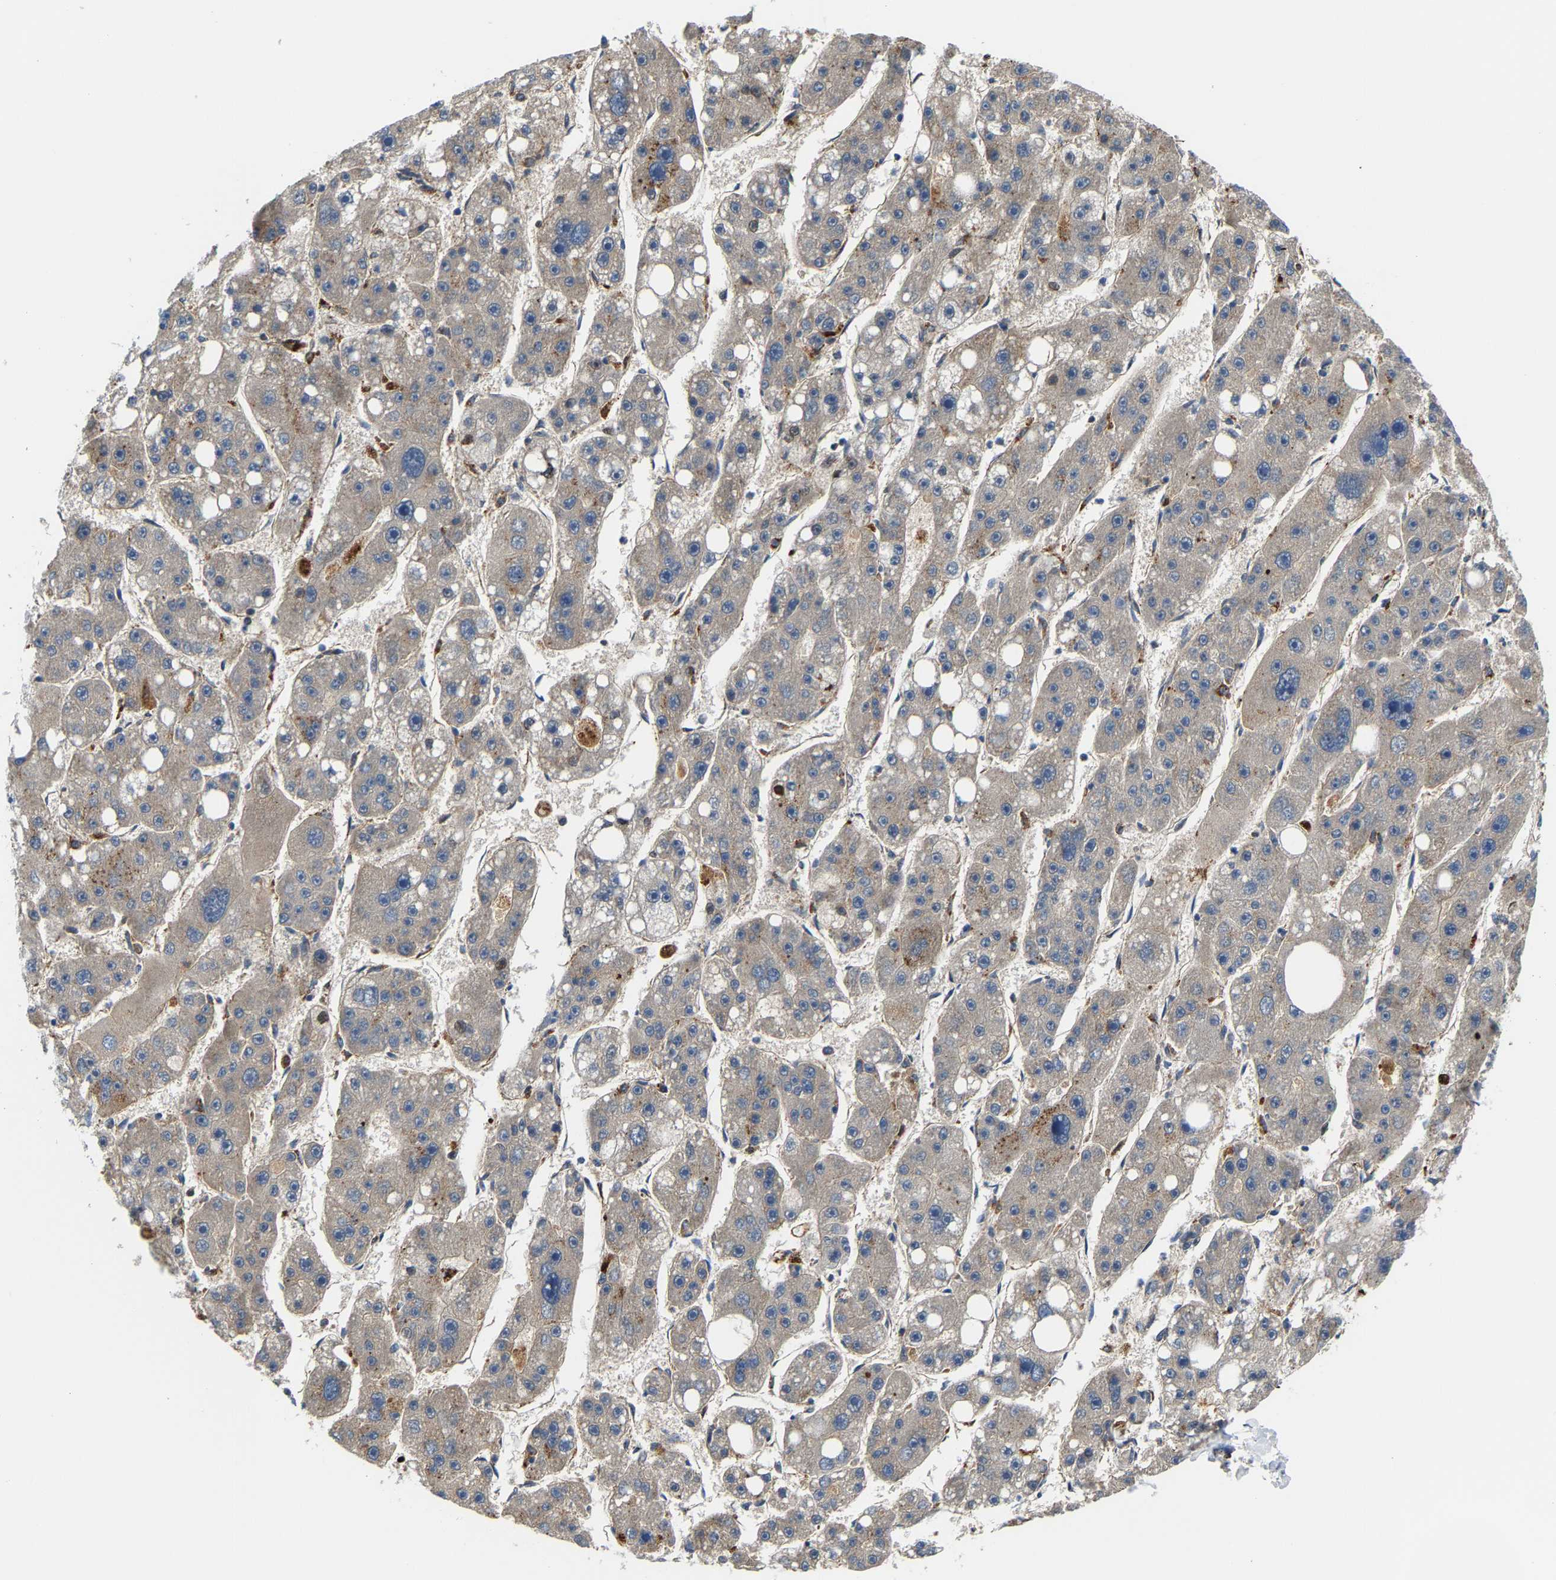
{"staining": {"intensity": "negative", "quantity": "none", "location": "none"}, "tissue": "liver cancer", "cell_type": "Tumor cells", "image_type": "cancer", "snomed": [{"axis": "morphology", "description": "Carcinoma, Hepatocellular, NOS"}, {"axis": "topography", "description": "Liver"}], "caption": "Hepatocellular carcinoma (liver) was stained to show a protein in brown. There is no significant positivity in tumor cells.", "gene": "DPP7", "patient": {"sex": "female", "age": 61}}